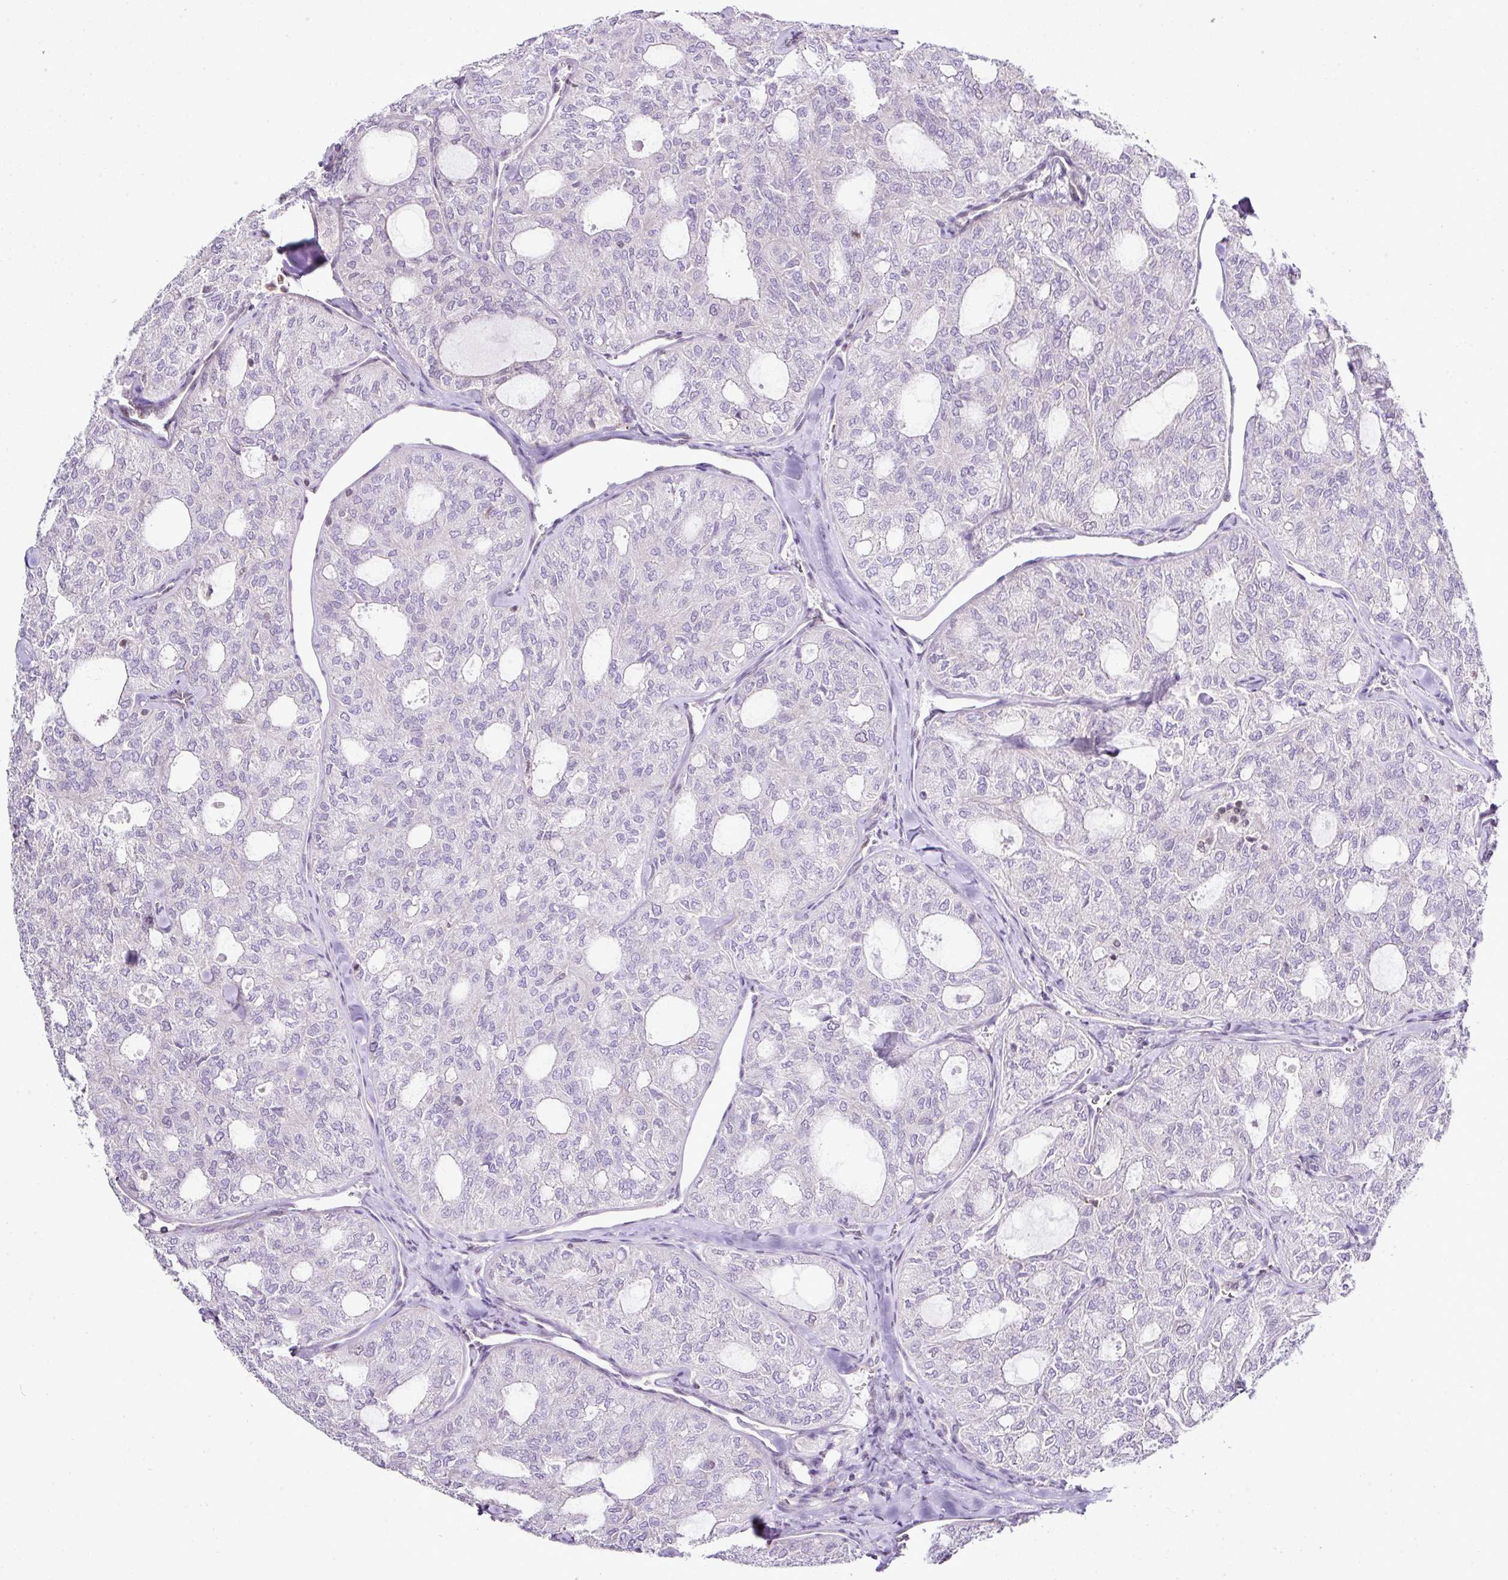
{"staining": {"intensity": "negative", "quantity": "none", "location": "none"}, "tissue": "thyroid cancer", "cell_type": "Tumor cells", "image_type": "cancer", "snomed": [{"axis": "morphology", "description": "Follicular adenoma carcinoma, NOS"}, {"axis": "topography", "description": "Thyroid gland"}], "caption": "High power microscopy micrograph of an immunohistochemistry image of thyroid cancer, revealing no significant staining in tumor cells.", "gene": "FAM32A", "patient": {"sex": "male", "age": 75}}